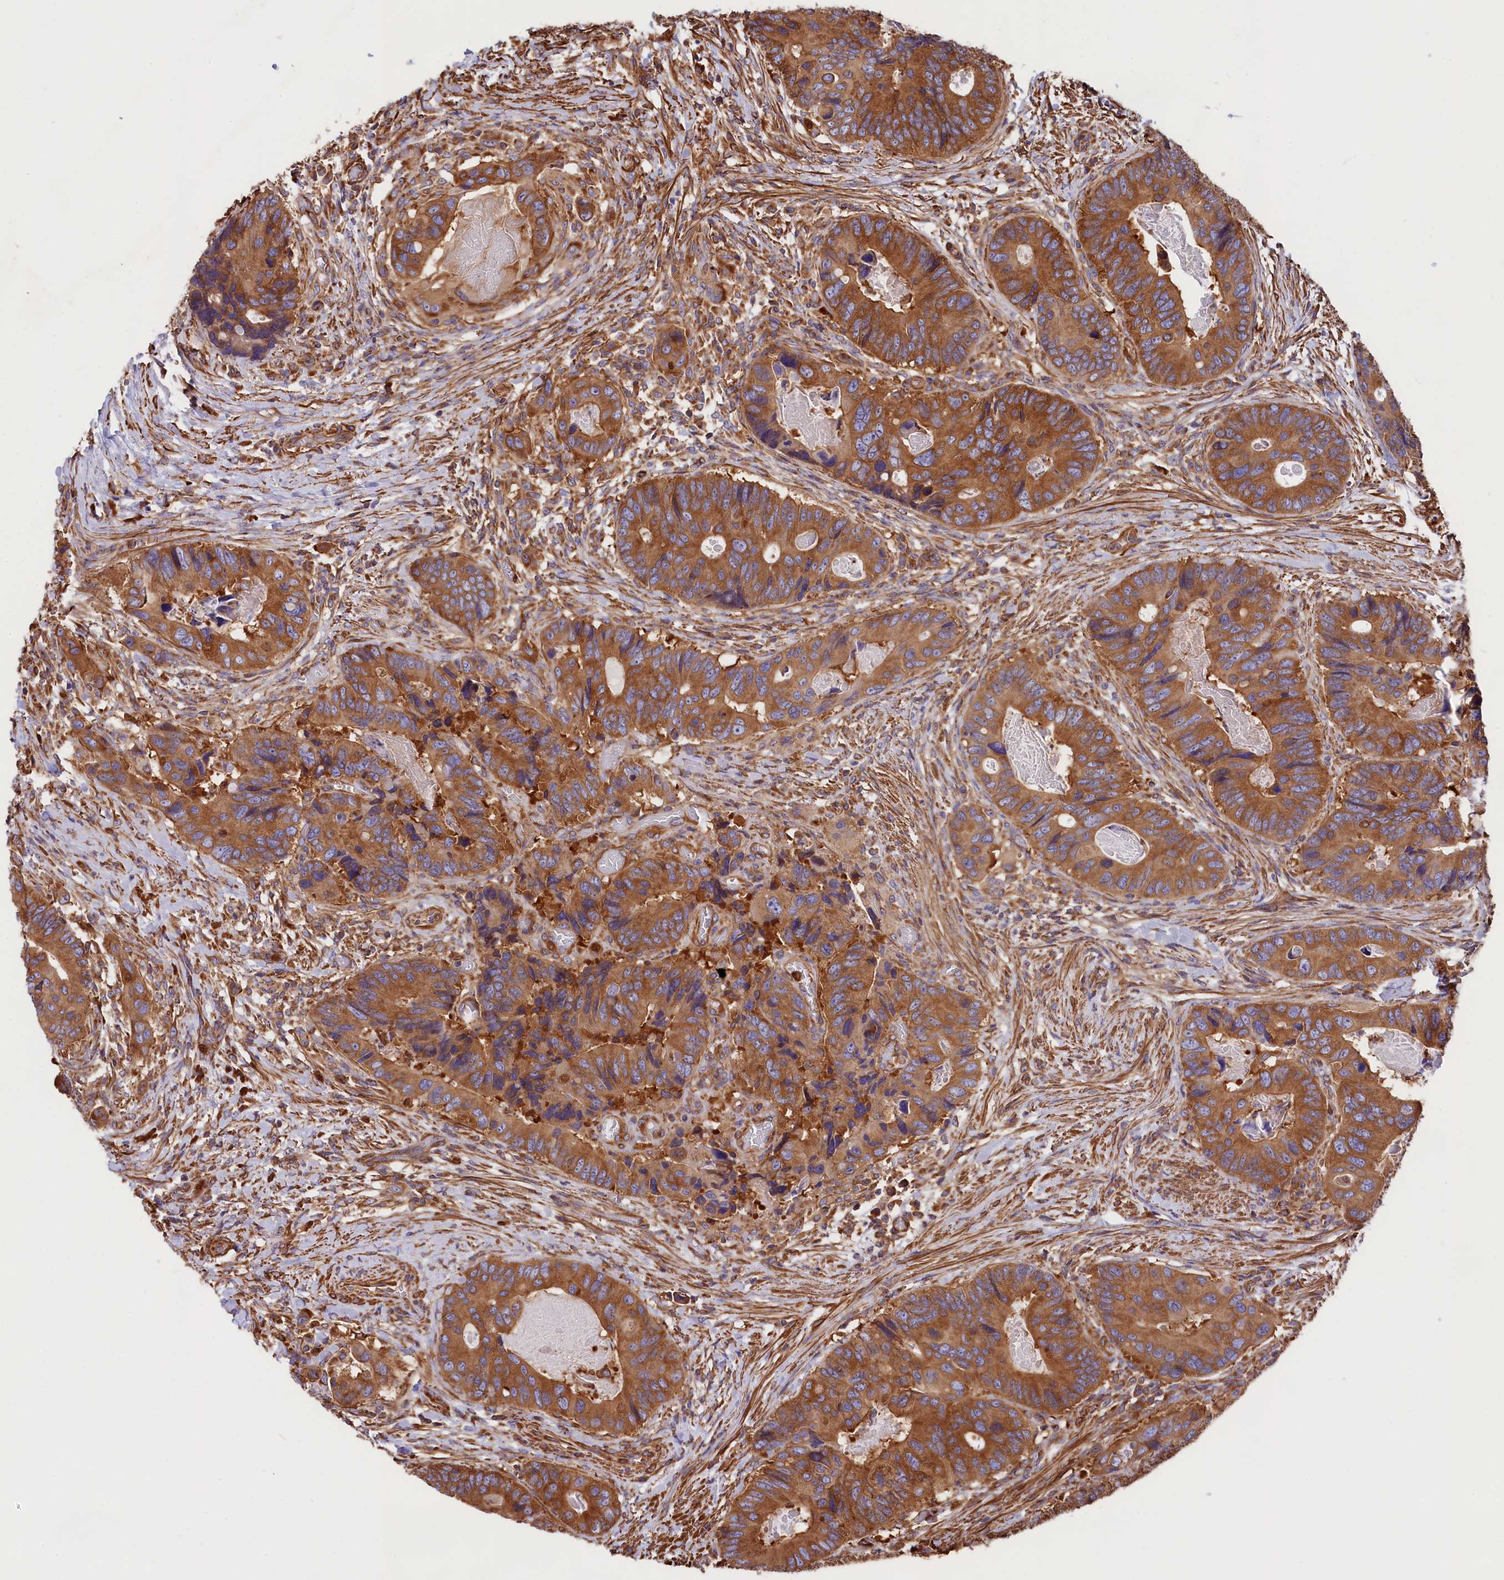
{"staining": {"intensity": "strong", "quantity": ">75%", "location": "cytoplasmic/membranous"}, "tissue": "colorectal cancer", "cell_type": "Tumor cells", "image_type": "cancer", "snomed": [{"axis": "morphology", "description": "Adenocarcinoma, NOS"}, {"axis": "topography", "description": "Colon"}], "caption": "Colorectal cancer (adenocarcinoma) stained with a brown dye displays strong cytoplasmic/membranous positive expression in approximately >75% of tumor cells.", "gene": "GYS1", "patient": {"sex": "male", "age": 84}}